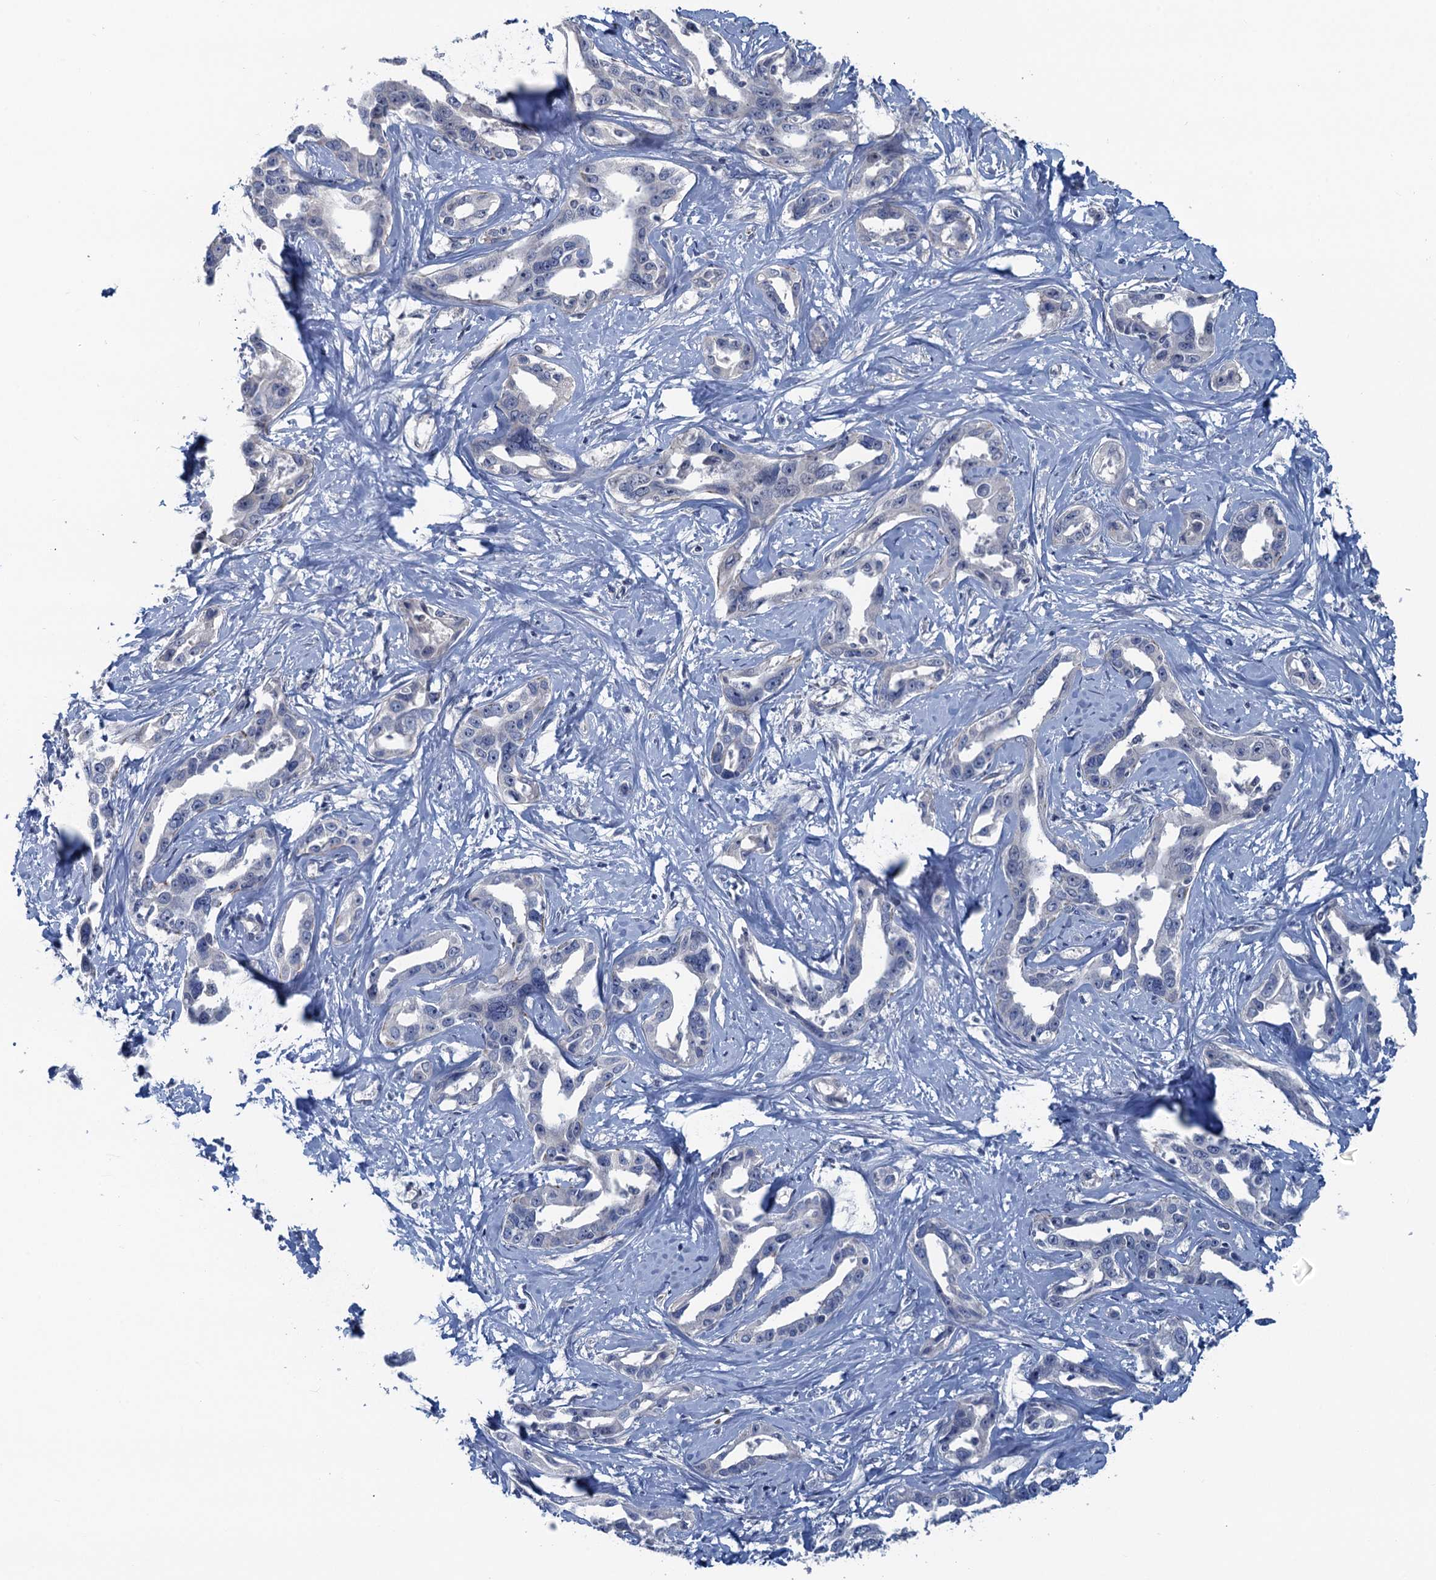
{"staining": {"intensity": "negative", "quantity": "none", "location": "none"}, "tissue": "liver cancer", "cell_type": "Tumor cells", "image_type": "cancer", "snomed": [{"axis": "morphology", "description": "Cholangiocarcinoma"}, {"axis": "topography", "description": "Liver"}], "caption": "IHC image of neoplastic tissue: human cholangiocarcinoma (liver) stained with DAB exhibits no significant protein expression in tumor cells.", "gene": "MYO16", "patient": {"sex": "male", "age": 59}}